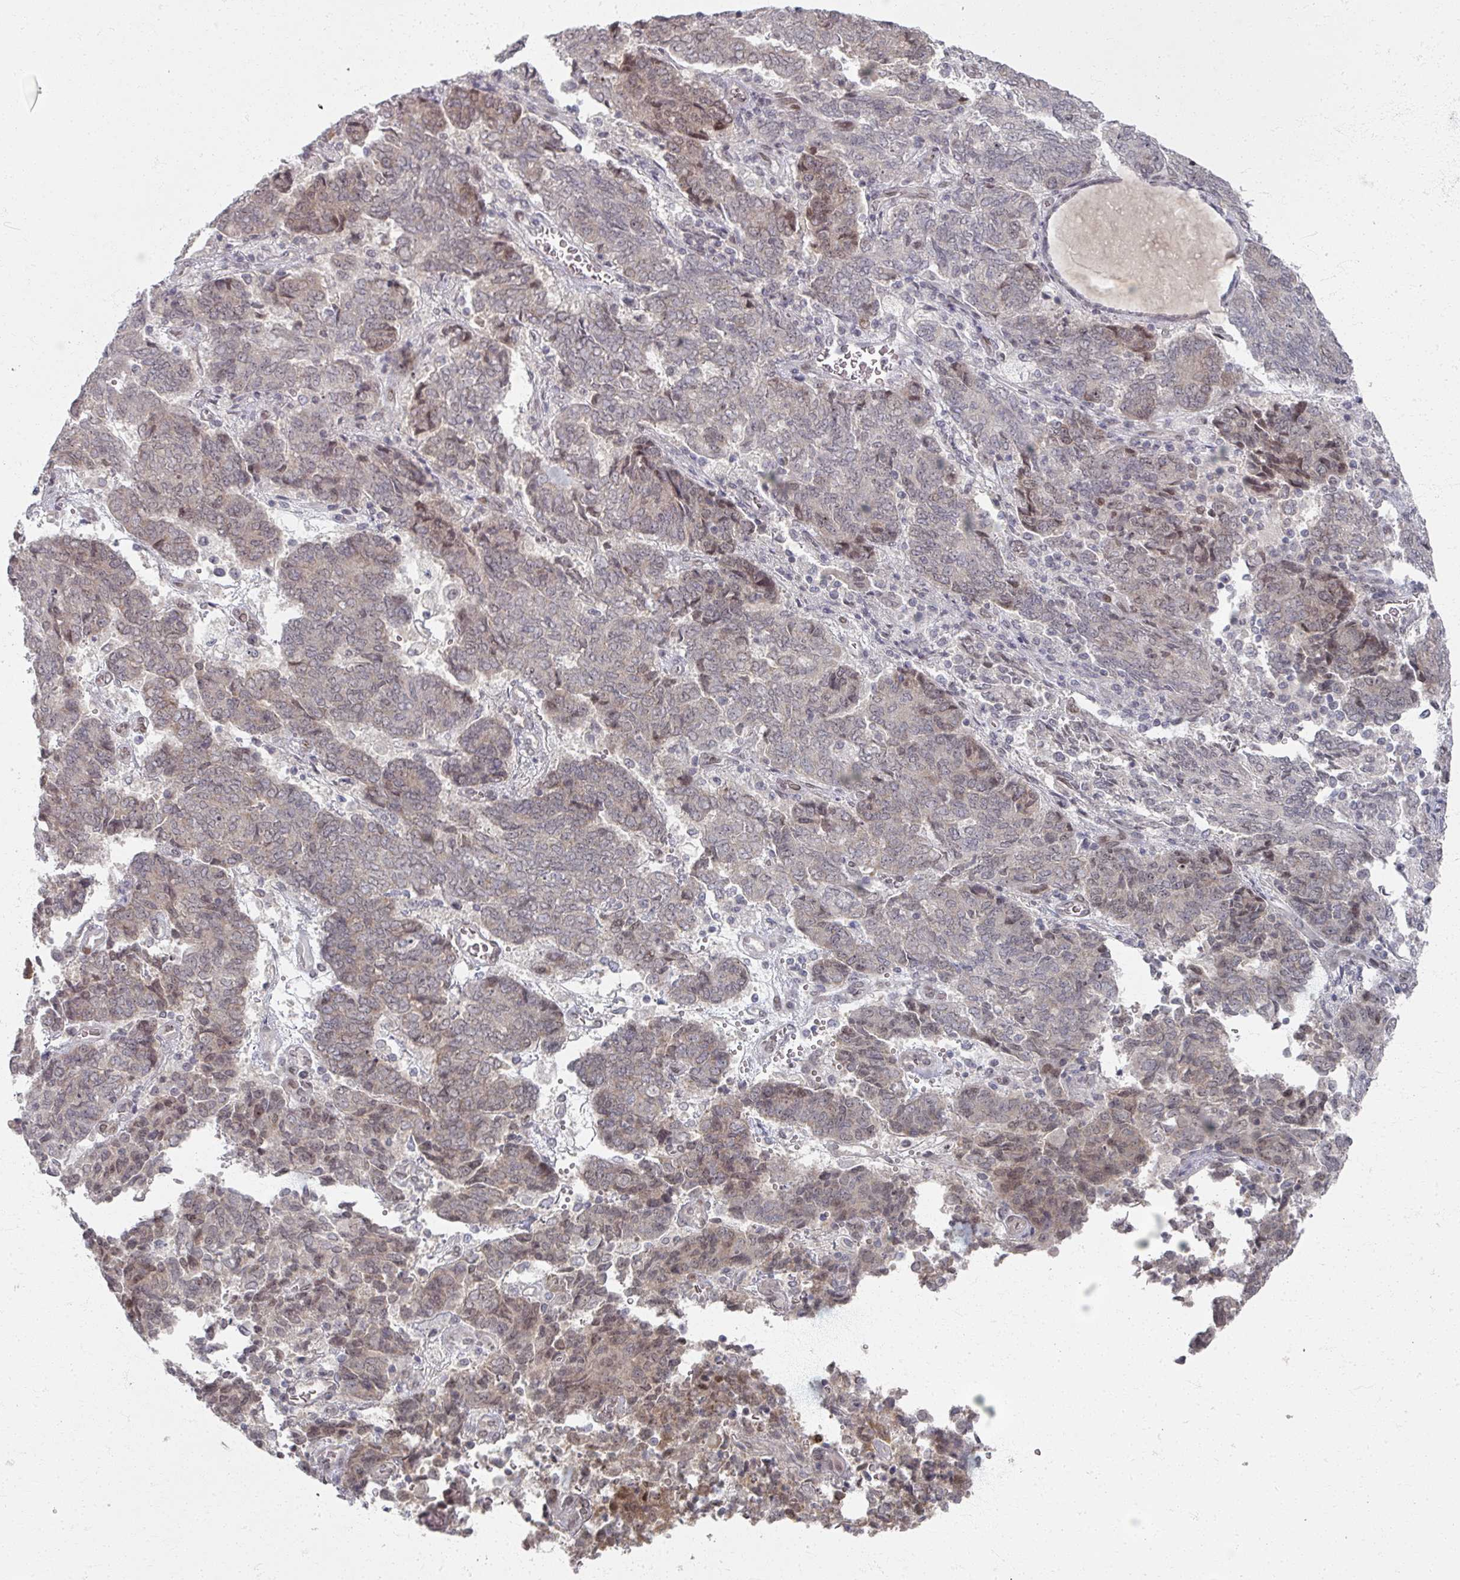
{"staining": {"intensity": "weak", "quantity": "25%-75%", "location": "nuclear"}, "tissue": "endometrial cancer", "cell_type": "Tumor cells", "image_type": "cancer", "snomed": [{"axis": "morphology", "description": "Adenocarcinoma, NOS"}, {"axis": "topography", "description": "Endometrium"}], "caption": "A photomicrograph of human endometrial cancer stained for a protein reveals weak nuclear brown staining in tumor cells.", "gene": "PSKH1", "patient": {"sex": "female", "age": 80}}